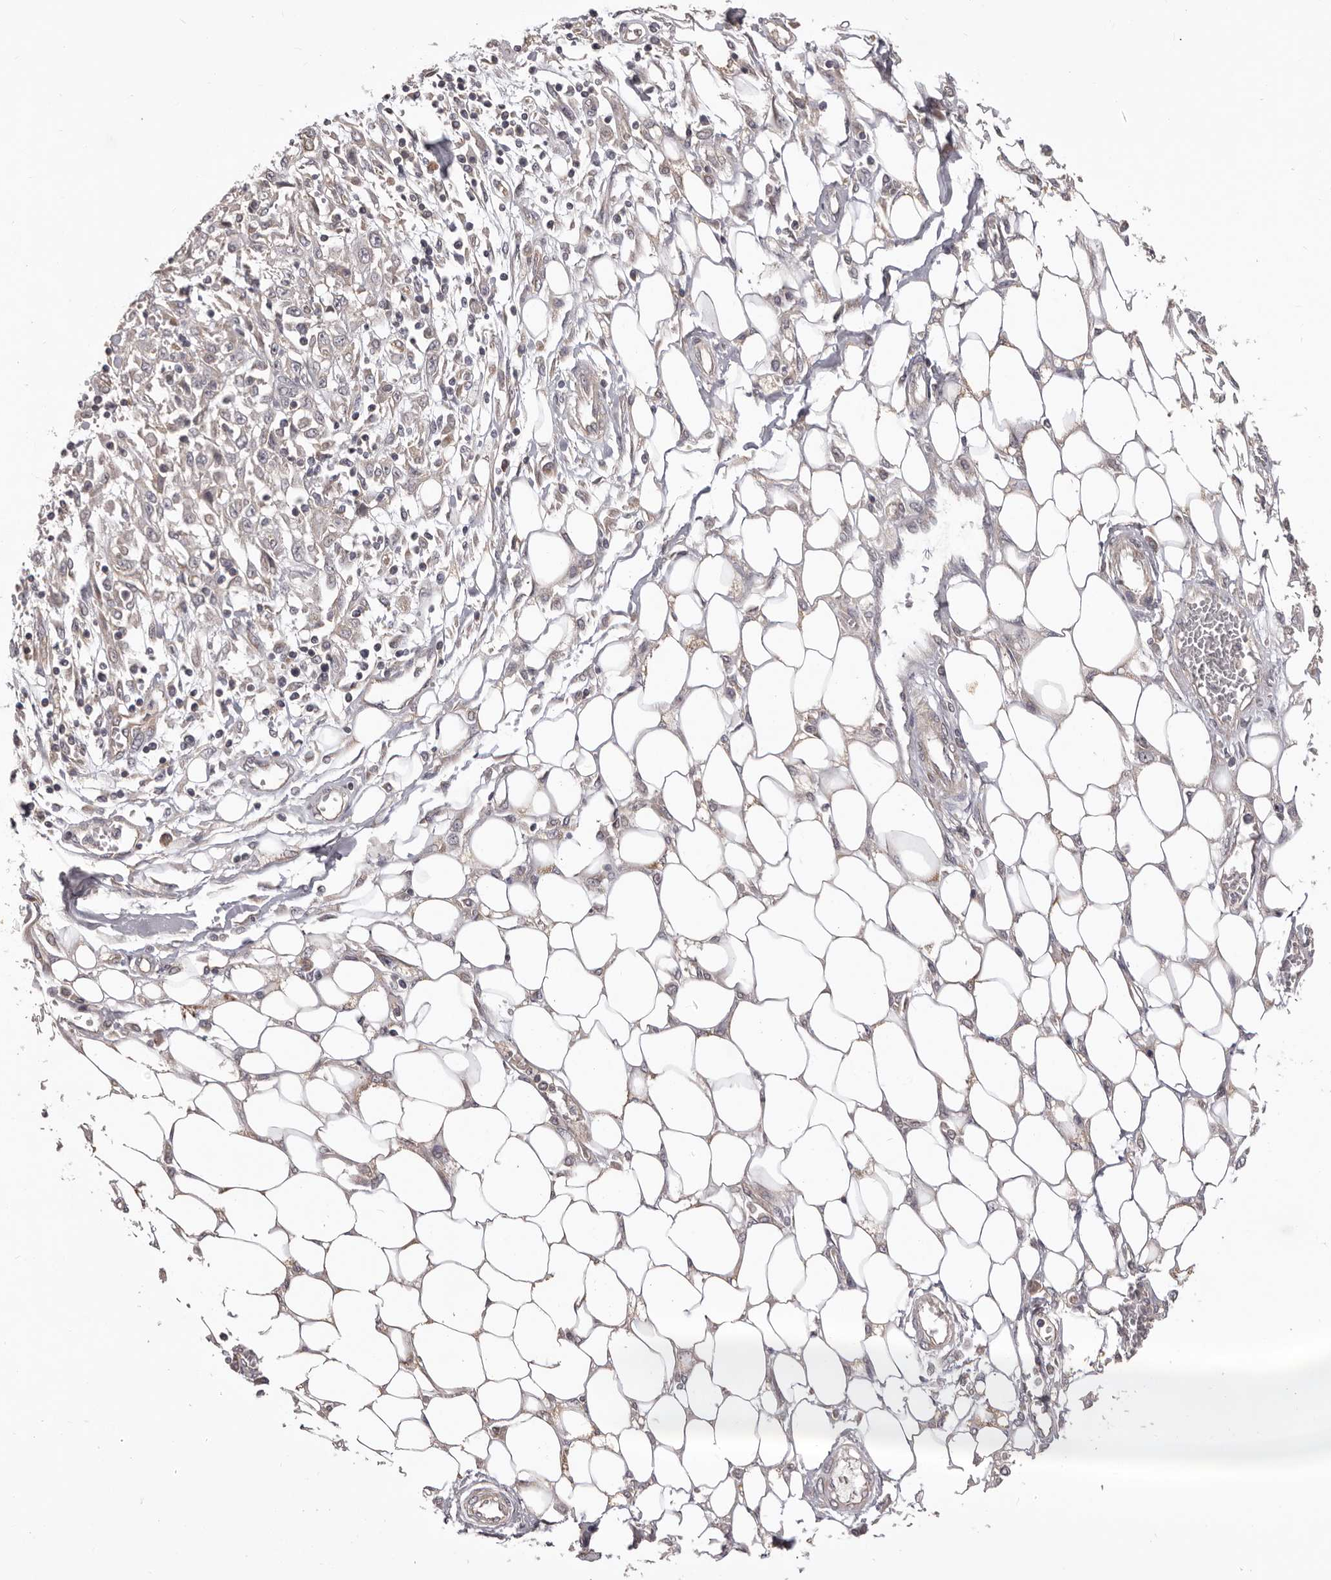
{"staining": {"intensity": "negative", "quantity": "none", "location": "none"}, "tissue": "skin cancer", "cell_type": "Tumor cells", "image_type": "cancer", "snomed": [{"axis": "morphology", "description": "Squamous cell carcinoma, NOS"}, {"axis": "morphology", "description": "Squamous cell carcinoma, metastatic, NOS"}, {"axis": "topography", "description": "Skin"}, {"axis": "topography", "description": "Lymph node"}], "caption": "Histopathology image shows no significant protein positivity in tumor cells of metastatic squamous cell carcinoma (skin).", "gene": "HRH1", "patient": {"sex": "male", "age": 75}}